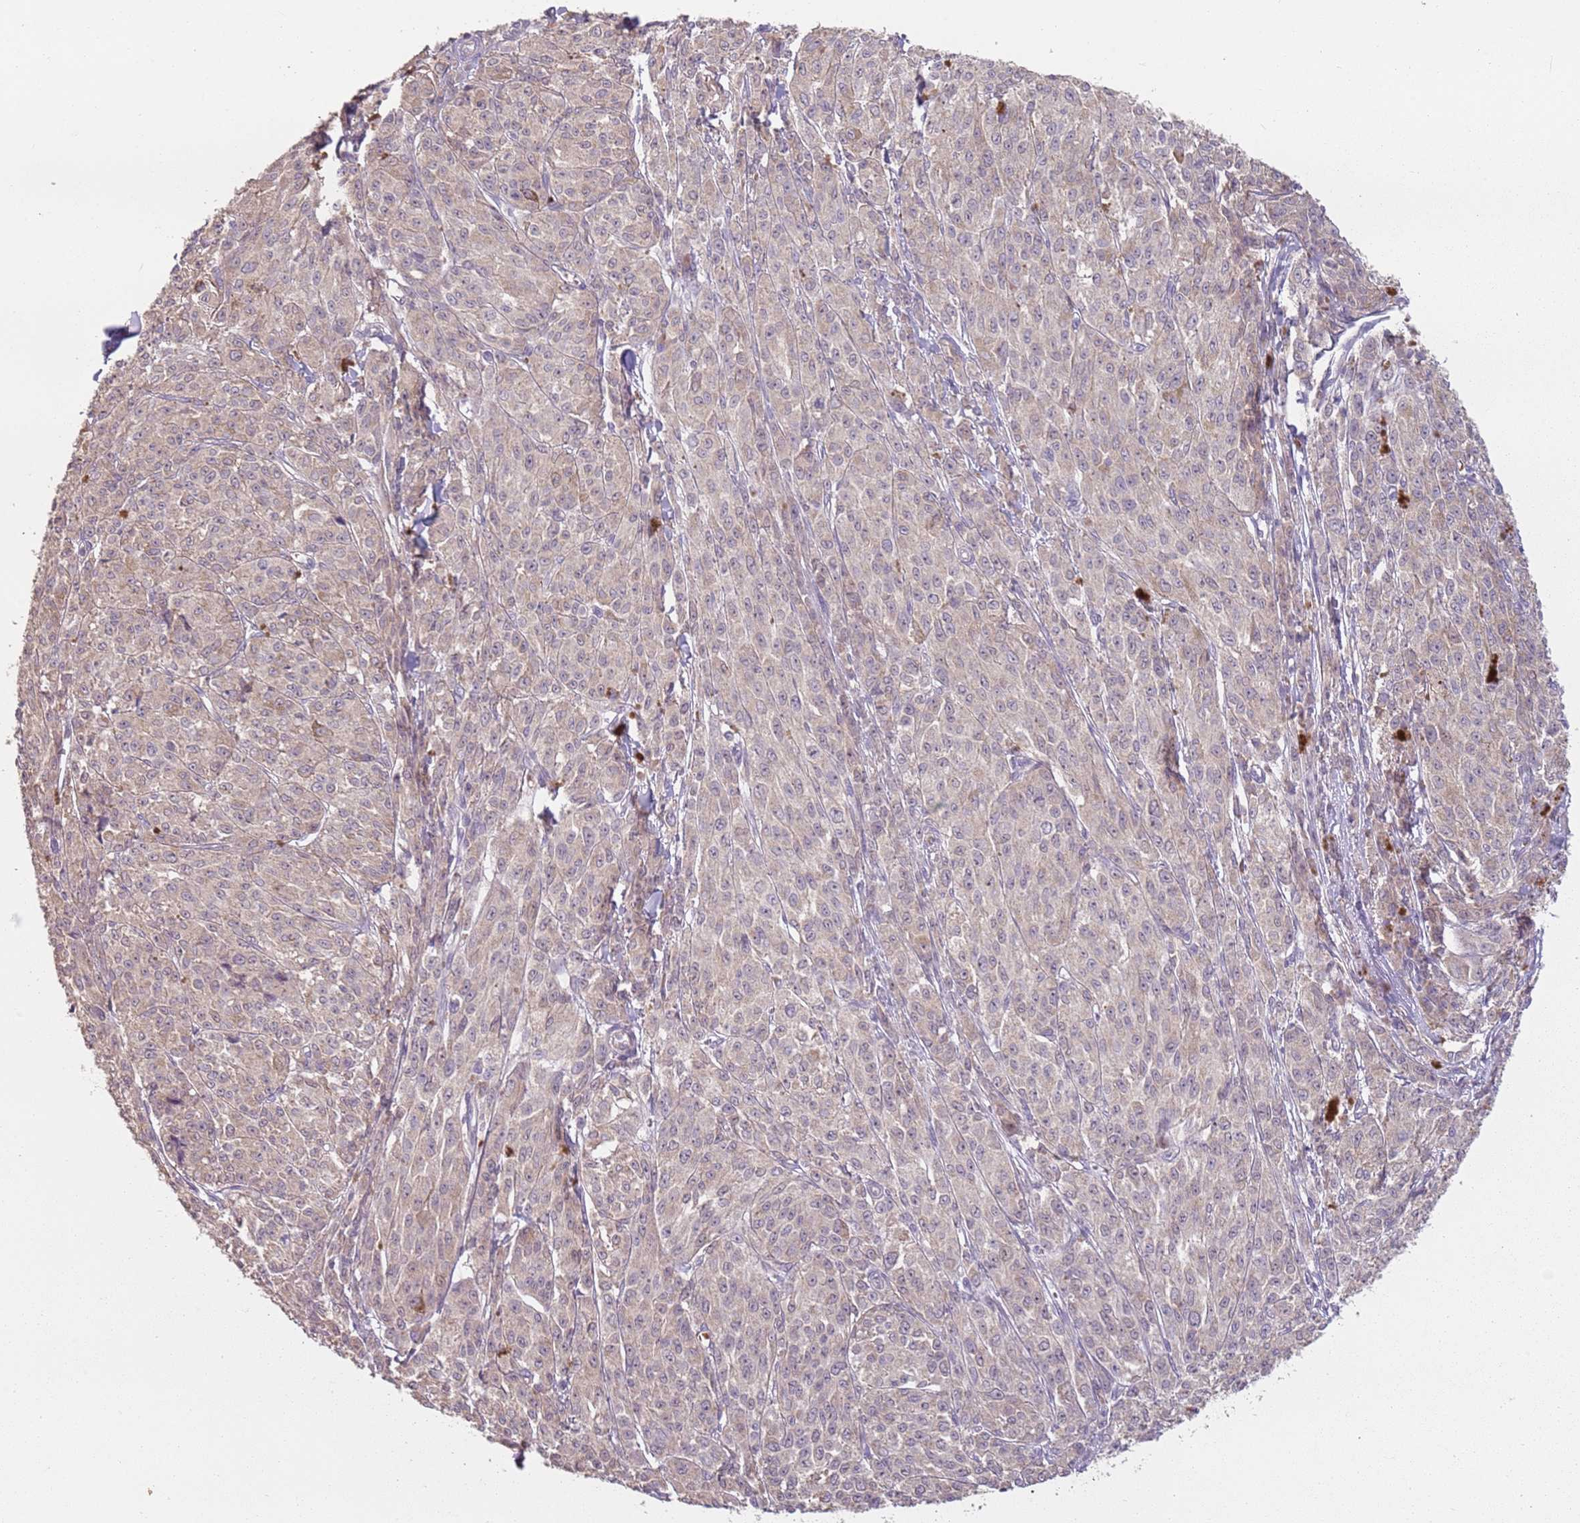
{"staining": {"intensity": "weak", "quantity": "<25%", "location": "cytoplasmic/membranous"}, "tissue": "melanoma", "cell_type": "Tumor cells", "image_type": "cancer", "snomed": [{"axis": "morphology", "description": "Malignant melanoma, NOS"}, {"axis": "topography", "description": "Skin"}], "caption": "An immunohistochemistry histopathology image of melanoma is shown. There is no staining in tumor cells of melanoma.", "gene": "TEKT4", "patient": {"sex": "female", "age": 52}}